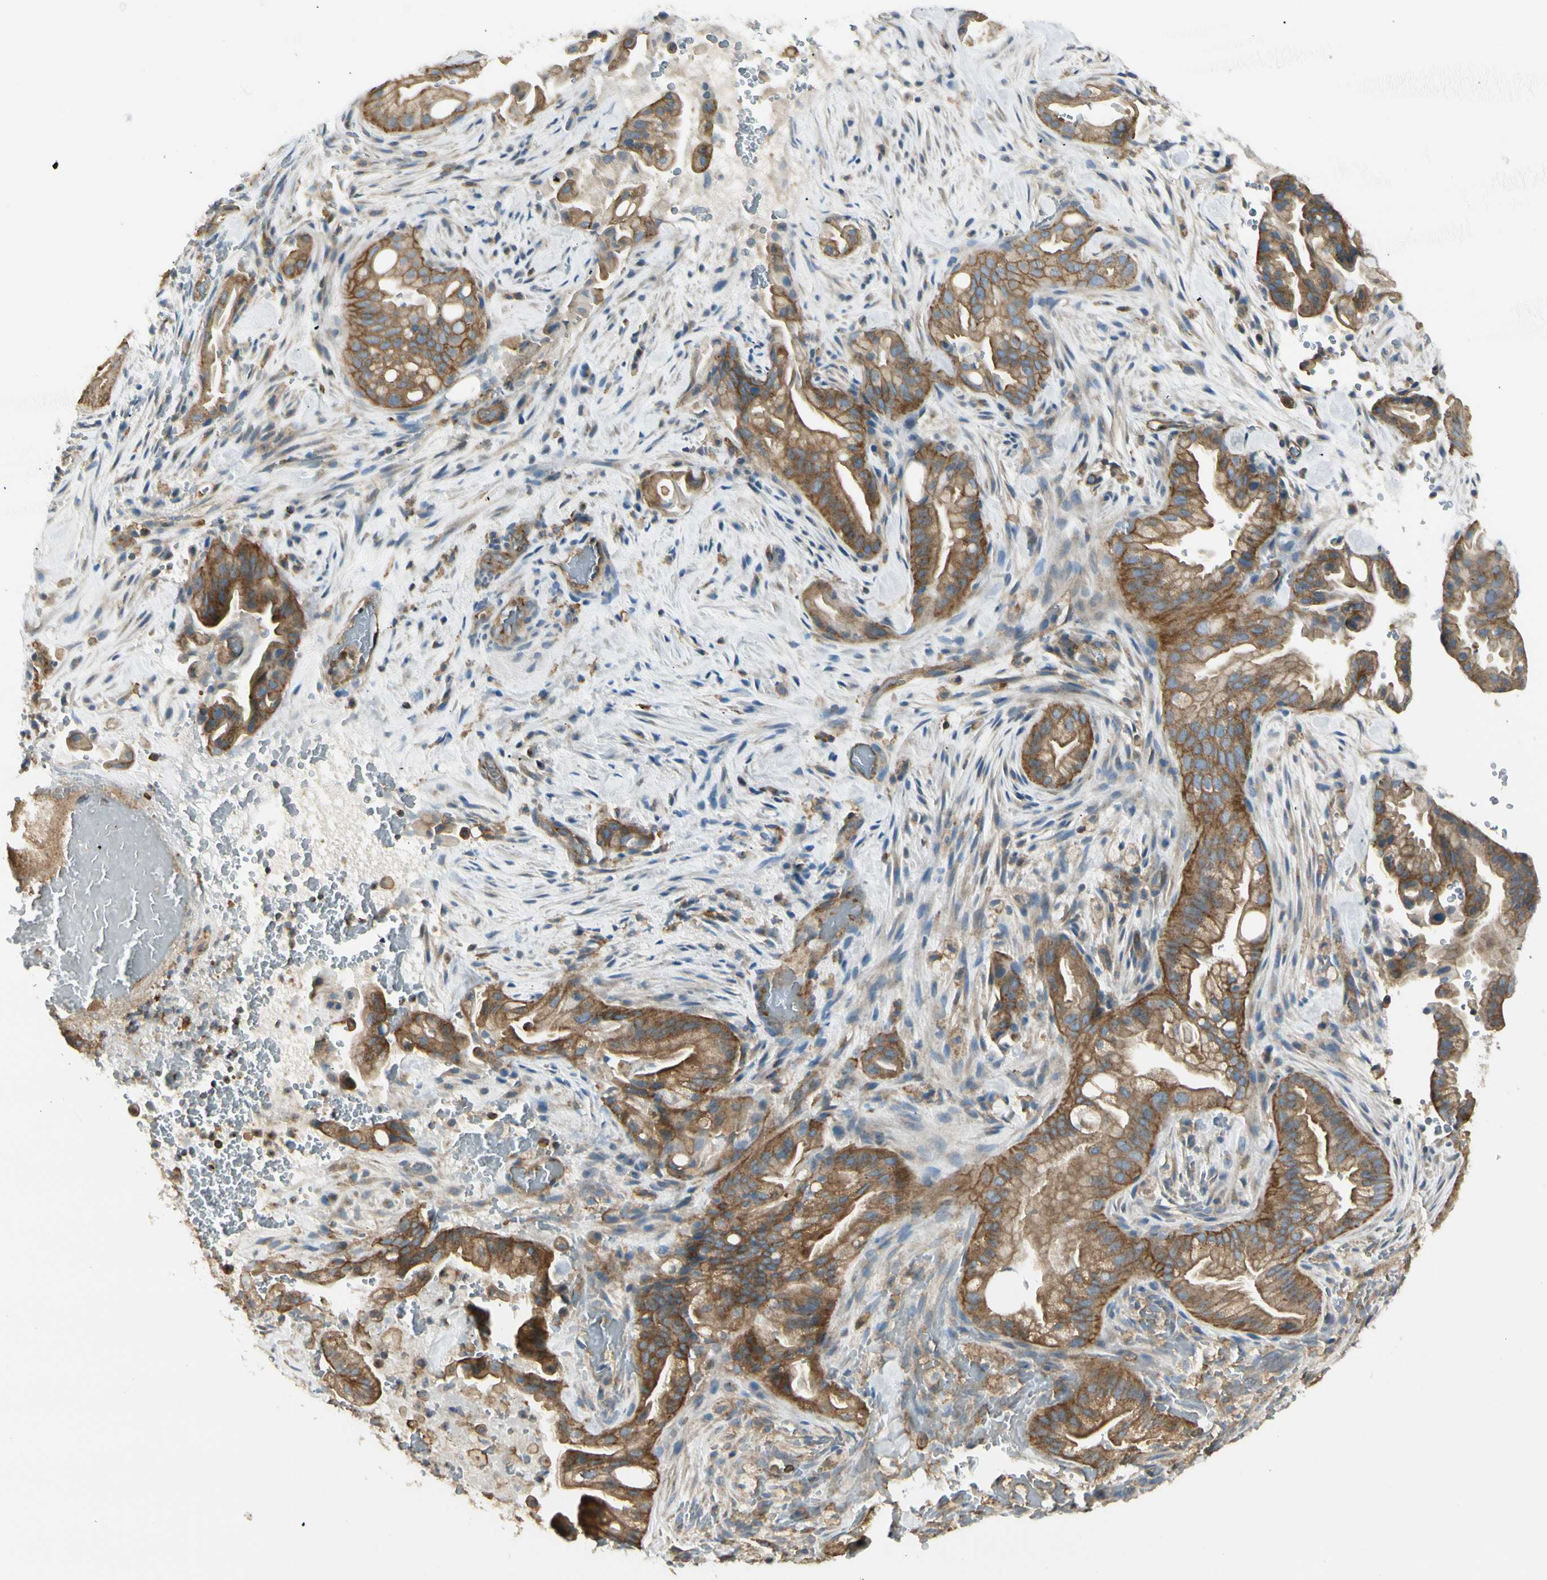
{"staining": {"intensity": "strong", "quantity": ">75%", "location": "cytoplasmic/membranous"}, "tissue": "liver cancer", "cell_type": "Tumor cells", "image_type": "cancer", "snomed": [{"axis": "morphology", "description": "Cholangiocarcinoma"}, {"axis": "topography", "description": "Liver"}], "caption": "Immunohistochemistry (IHC) micrograph of human liver cholangiocarcinoma stained for a protein (brown), which displays high levels of strong cytoplasmic/membranous staining in approximately >75% of tumor cells.", "gene": "AGFG1", "patient": {"sex": "female", "age": 68}}